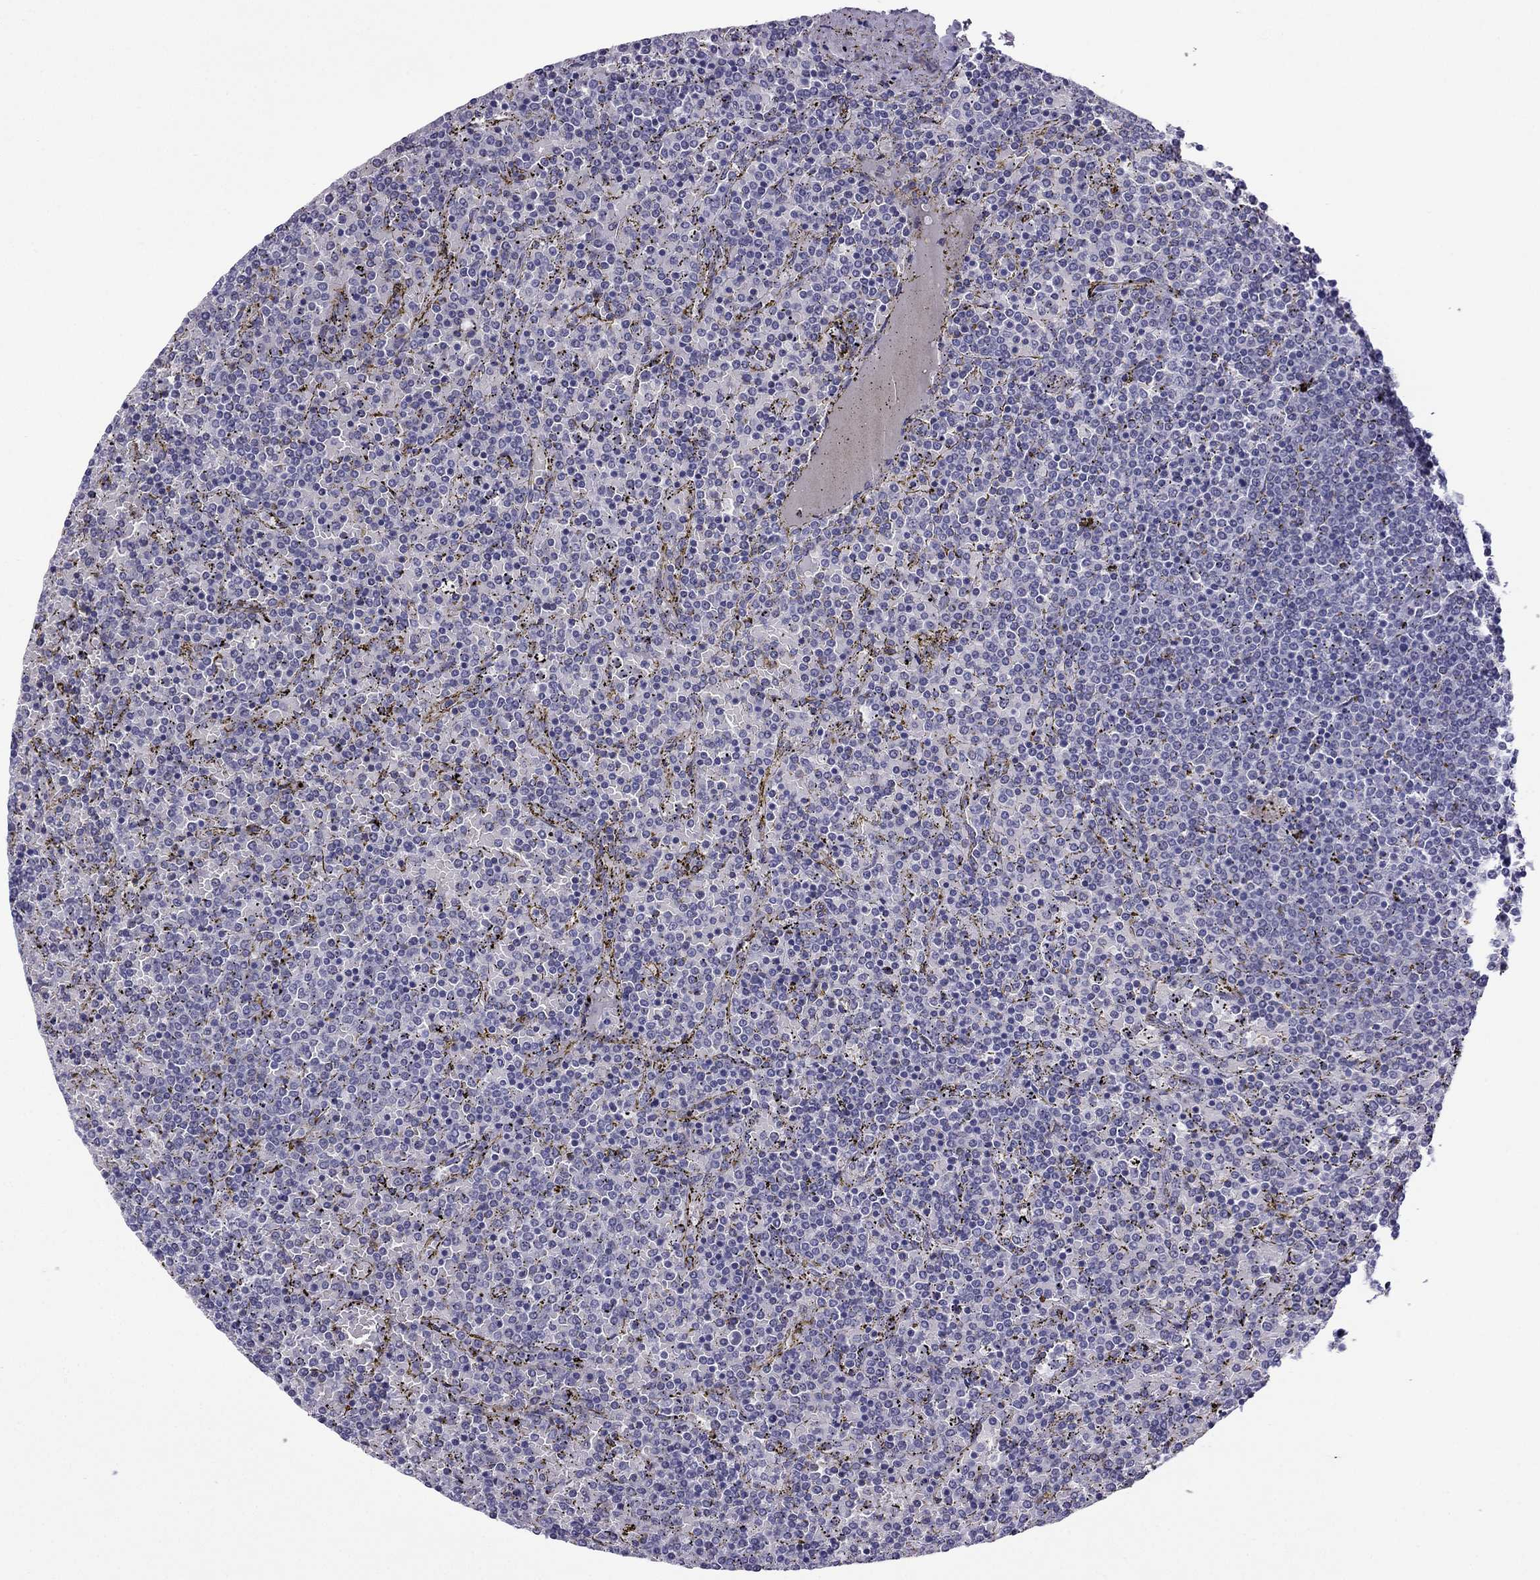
{"staining": {"intensity": "negative", "quantity": "none", "location": "none"}, "tissue": "lymphoma", "cell_type": "Tumor cells", "image_type": "cancer", "snomed": [{"axis": "morphology", "description": "Malignant lymphoma, non-Hodgkin's type, Low grade"}, {"axis": "topography", "description": "Spleen"}], "caption": "Immunohistochemistry of low-grade malignant lymphoma, non-Hodgkin's type exhibits no staining in tumor cells. The staining is performed using DAB (3,3'-diaminobenzidine) brown chromogen with nuclei counter-stained in using hematoxylin.", "gene": "MYLK3", "patient": {"sex": "female", "age": 77}}